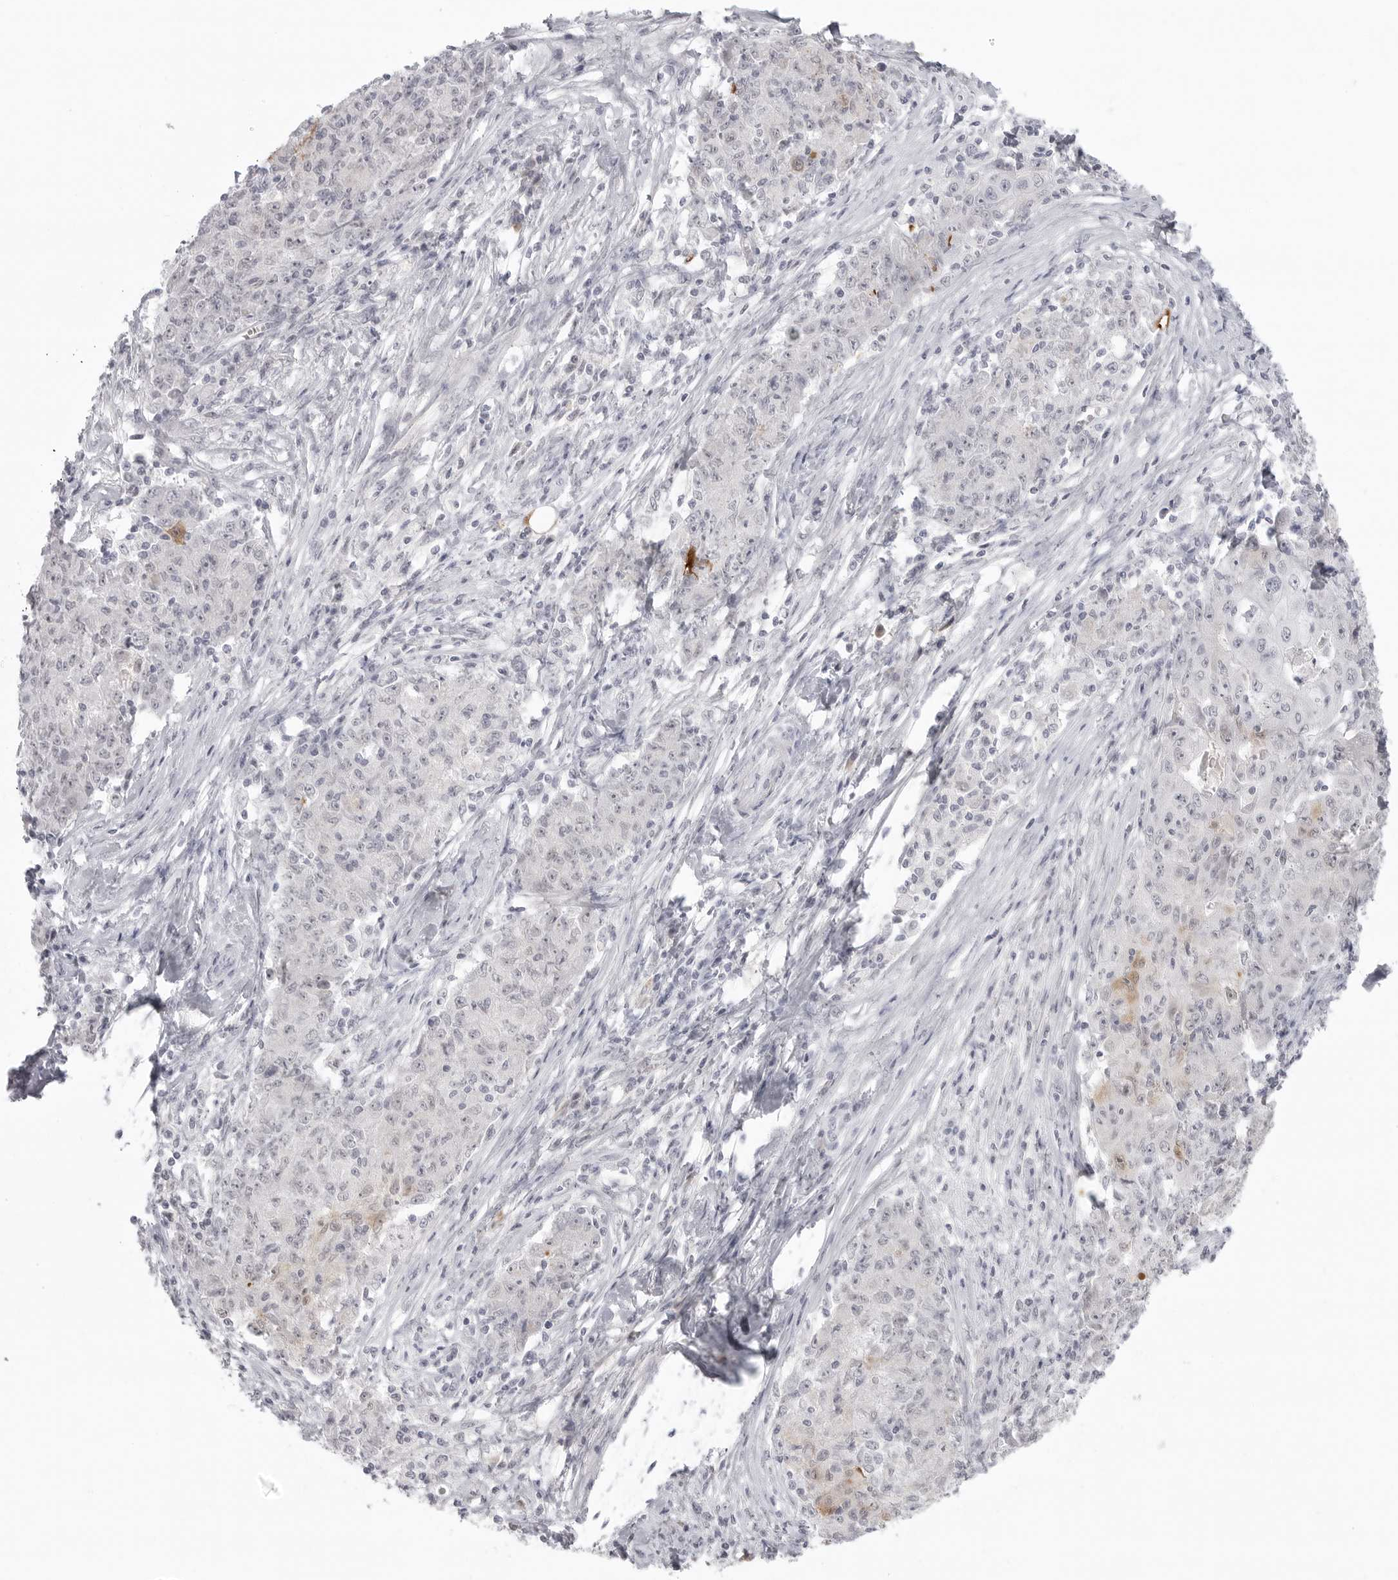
{"staining": {"intensity": "negative", "quantity": "none", "location": "none"}, "tissue": "ovarian cancer", "cell_type": "Tumor cells", "image_type": "cancer", "snomed": [{"axis": "morphology", "description": "Carcinoma, endometroid"}, {"axis": "topography", "description": "Ovary"}], "caption": "High magnification brightfield microscopy of ovarian endometroid carcinoma stained with DAB (brown) and counterstained with hematoxylin (blue): tumor cells show no significant expression.", "gene": "TCTN3", "patient": {"sex": "female", "age": 42}}